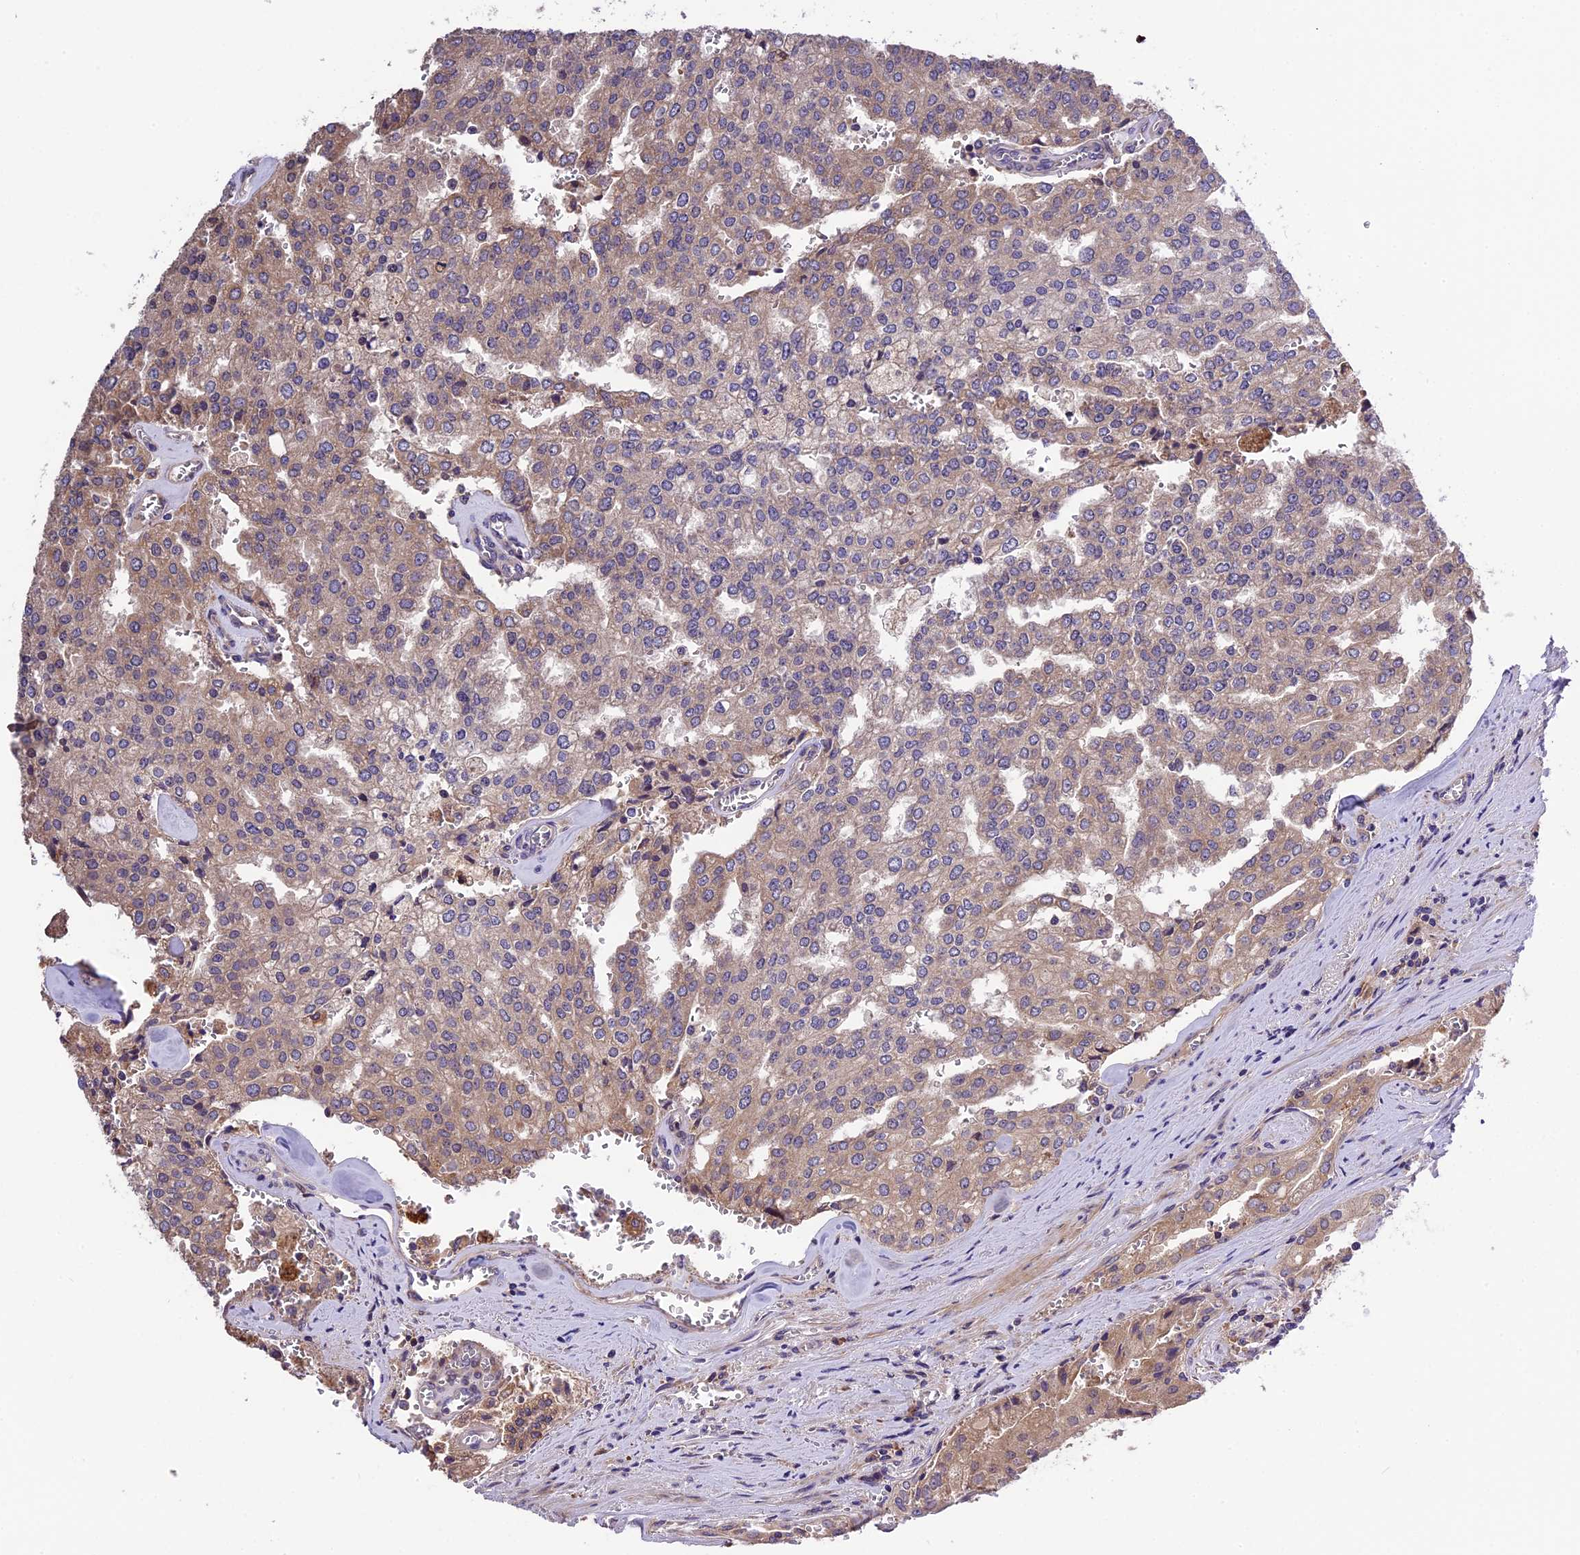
{"staining": {"intensity": "moderate", "quantity": ">75%", "location": "cytoplasmic/membranous"}, "tissue": "prostate cancer", "cell_type": "Tumor cells", "image_type": "cancer", "snomed": [{"axis": "morphology", "description": "Adenocarcinoma, High grade"}, {"axis": "topography", "description": "Prostate"}], "caption": "Immunohistochemistry of prostate cancer displays medium levels of moderate cytoplasmic/membranous expression in approximately >75% of tumor cells. (DAB (3,3'-diaminobenzidine) IHC with brightfield microscopy, high magnification).", "gene": "ABCC10", "patient": {"sex": "male", "age": 68}}